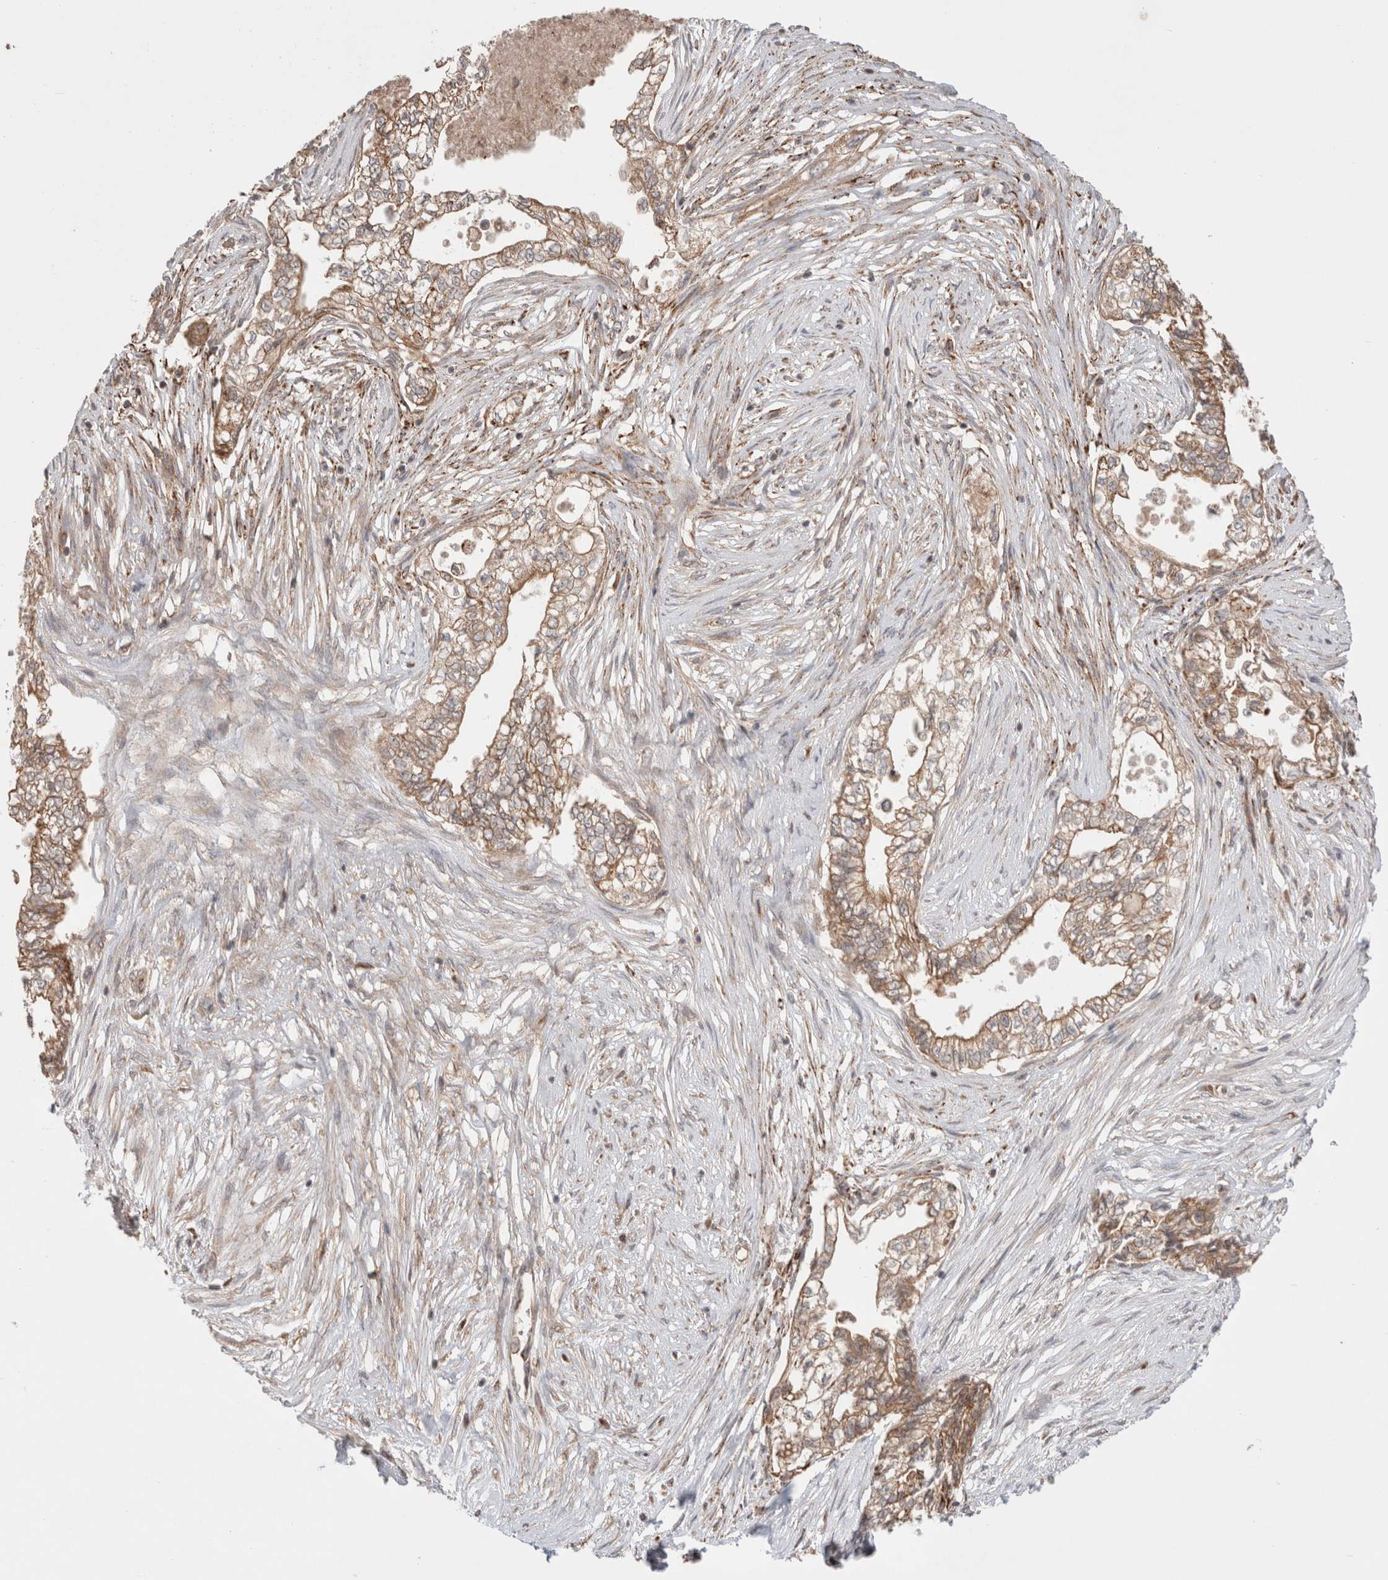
{"staining": {"intensity": "weak", "quantity": ">75%", "location": "cytoplasmic/membranous"}, "tissue": "pancreatic cancer", "cell_type": "Tumor cells", "image_type": "cancer", "snomed": [{"axis": "morphology", "description": "Adenocarcinoma, NOS"}, {"axis": "topography", "description": "Pancreas"}], "caption": "Weak cytoplasmic/membranous protein expression is present in about >75% of tumor cells in pancreatic cancer. (DAB = brown stain, brightfield microscopy at high magnification).", "gene": "HROB", "patient": {"sex": "male", "age": 72}}